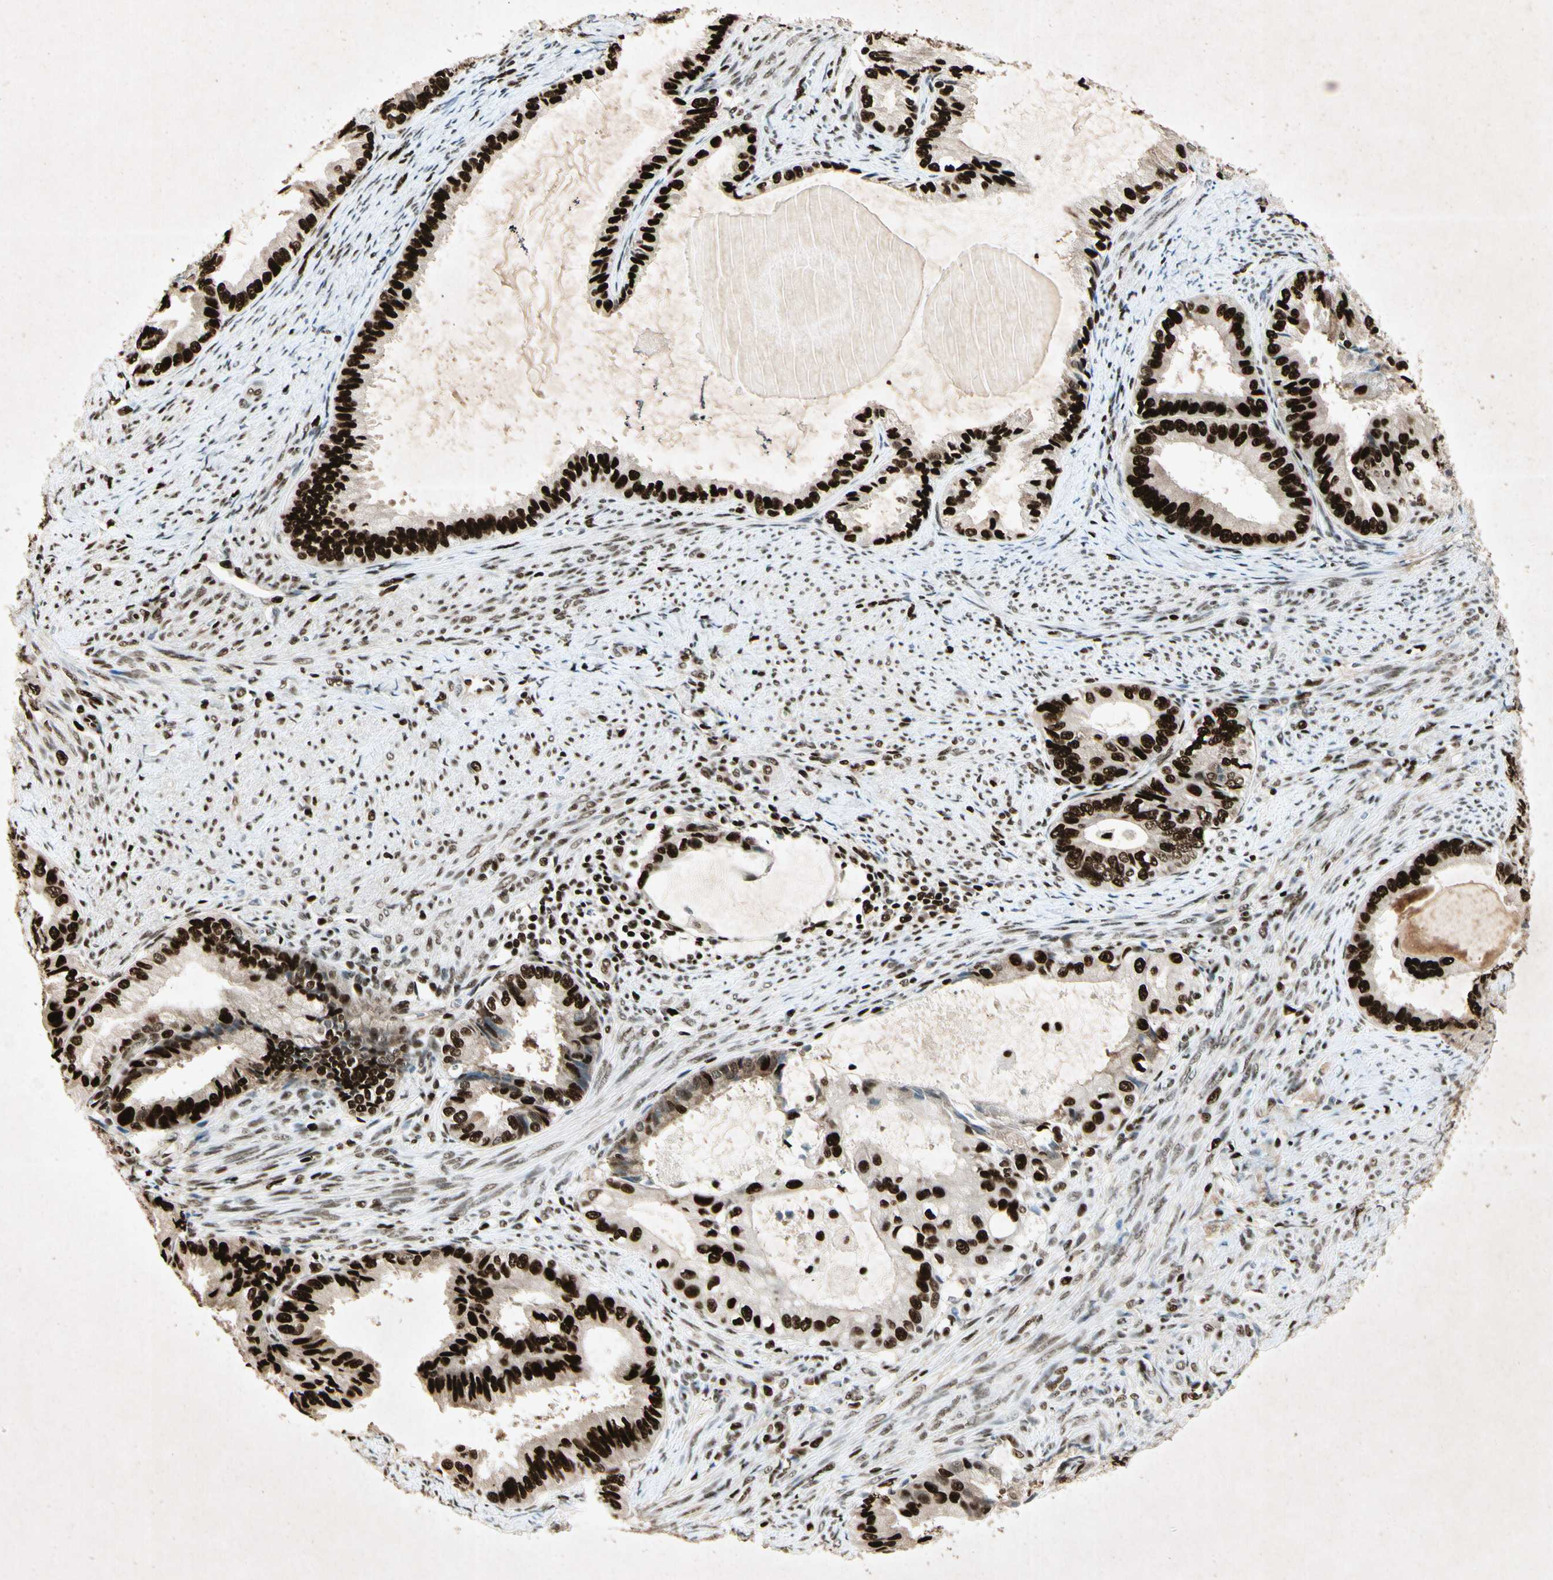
{"staining": {"intensity": "strong", "quantity": ">75%", "location": "nuclear"}, "tissue": "endometrial cancer", "cell_type": "Tumor cells", "image_type": "cancer", "snomed": [{"axis": "morphology", "description": "Adenocarcinoma, NOS"}, {"axis": "topography", "description": "Endometrium"}], "caption": "Brown immunohistochemical staining in endometrial cancer (adenocarcinoma) exhibits strong nuclear staining in approximately >75% of tumor cells.", "gene": "RNF43", "patient": {"sex": "female", "age": 86}}